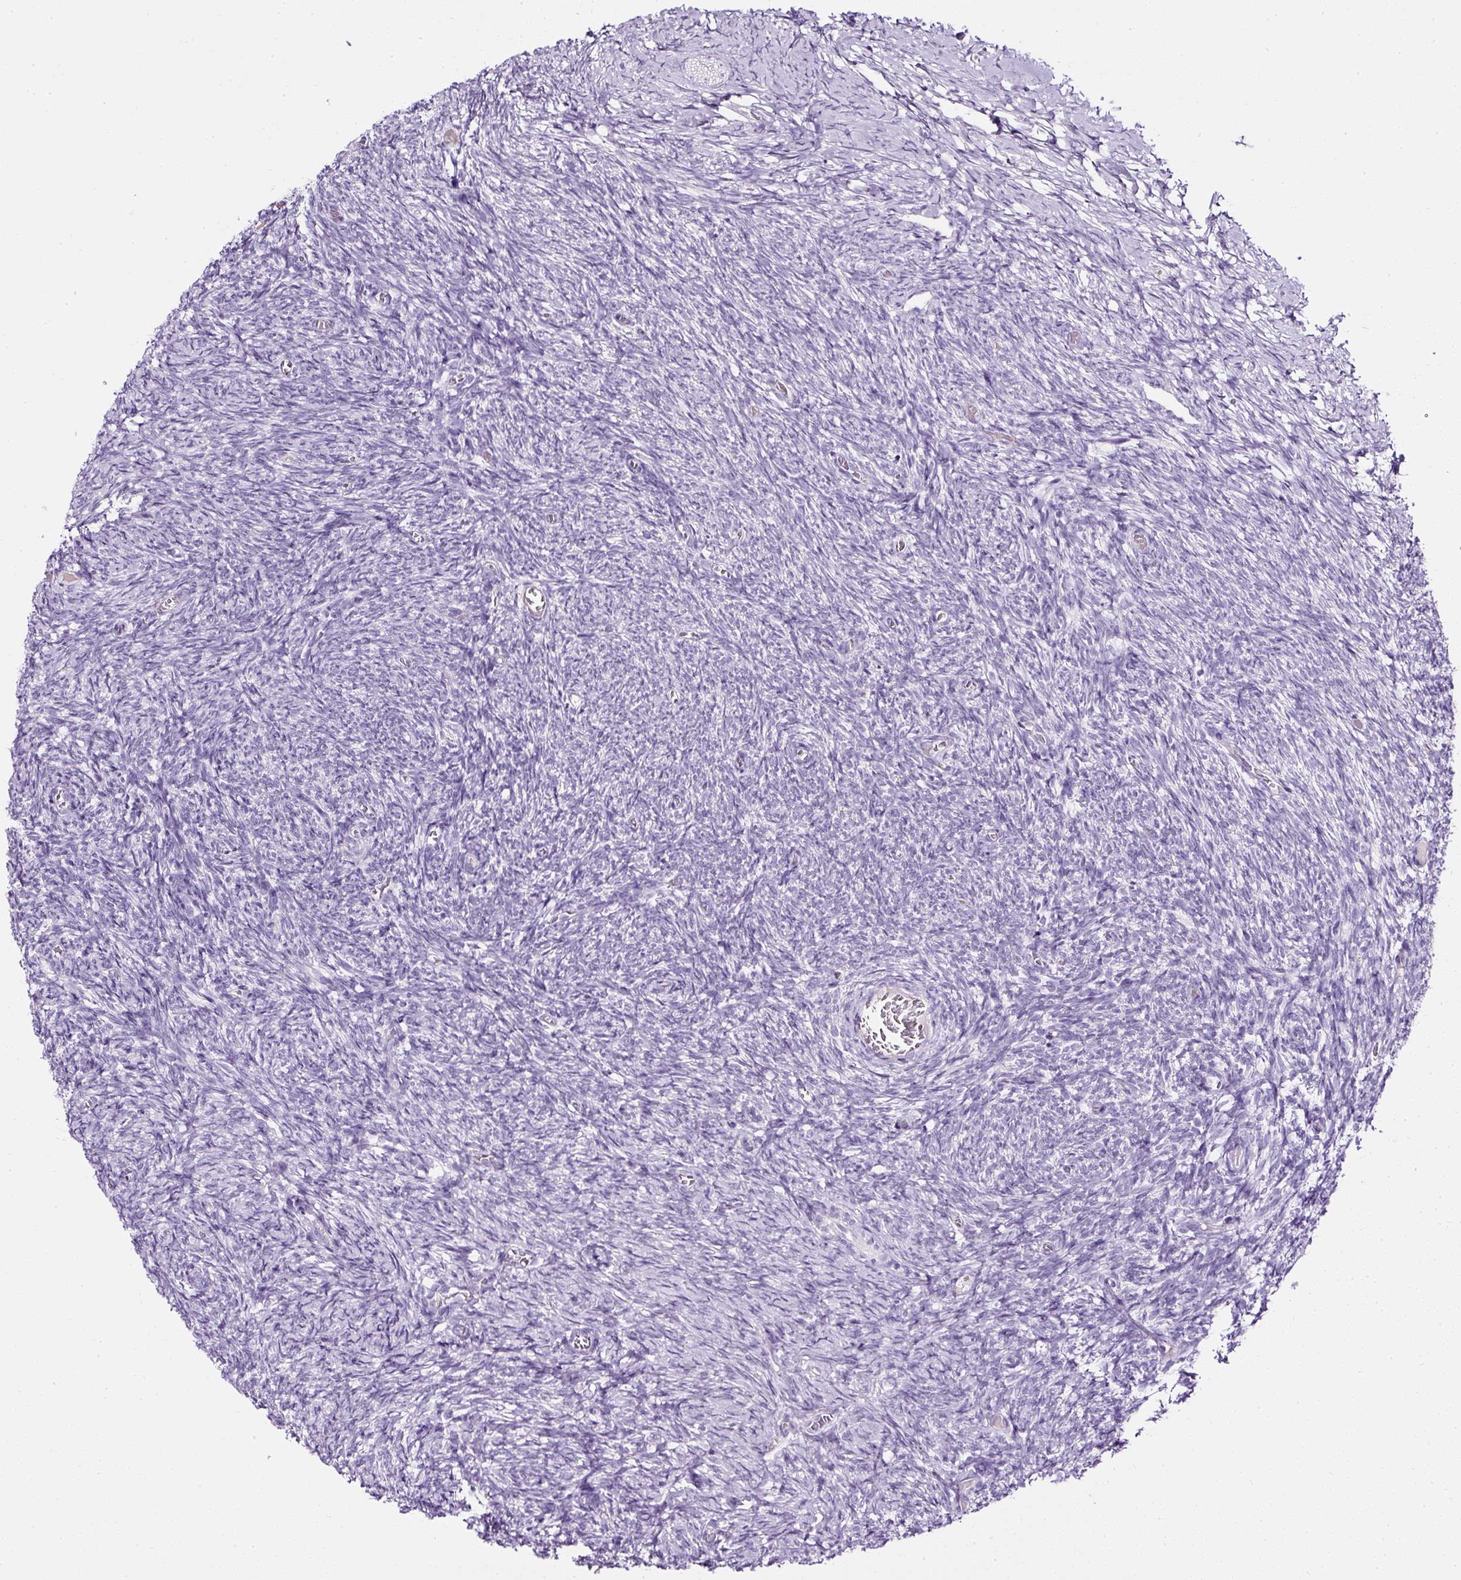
{"staining": {"intensity": "negative", "quantity": "none", "location": "none"}, "tissue": "ovary", "cell_type": "Ovarian stroma cells", "image_type": "normal", "snomed": [{"axis": "morphology", "description": "Normal tissue, NOS"}, {"axis": "topography", "description": "Ovary"}], "caption": "IHC image of normal ovary stained for a protein (brown), which exhibits no staining in ovarian stroma cells.", "gene": "ATP2A1", "patient": {"sex": "female", "age": 39}}